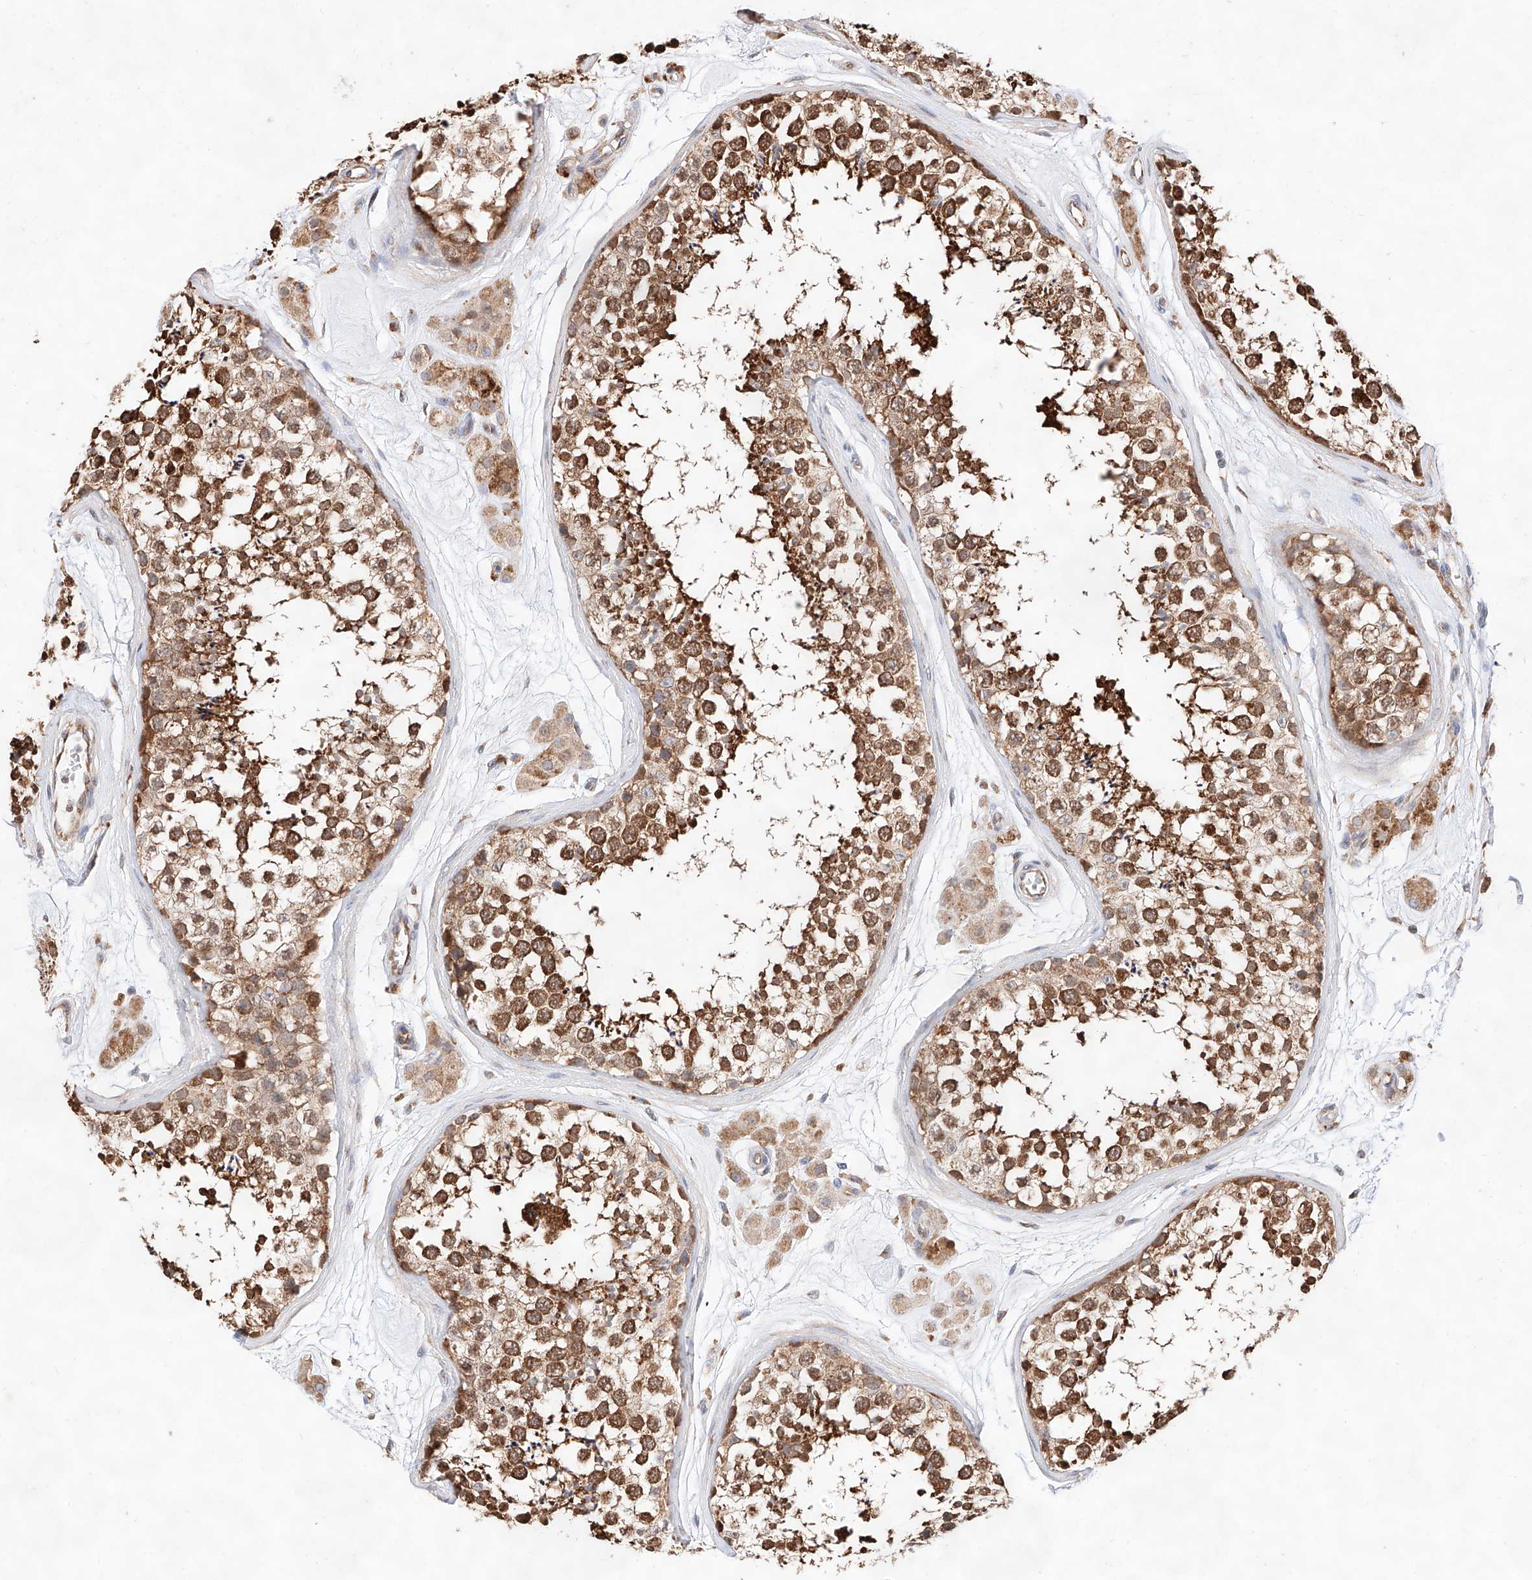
{"staining": {"intensity": "moderate", "quantity": ">75%", "location": "cytoplasmic/membranous,nuclear"}, "tissue": "testis", "cell_type": "Cells in seminiferous ducts", "image_type": "normal", "snomed": [{"axis": "morphology", "description": "Normal tissue, NOS"}, {"axis": "topography", "description": "Testis"}], "caption": "High-magnification brightfield microscopy of normal testis stained with DAB (3,3'-diaminobenzidine) (brown) and counterstained with hematoxylin (blue). cells in seminiferous ducts exhibit moderate cytoplasmic/membranous,nuclear positivity is present in approximately>75% of cells.", "gene": "ATP9B", "patient": {"sex": "male", "age": 56}}